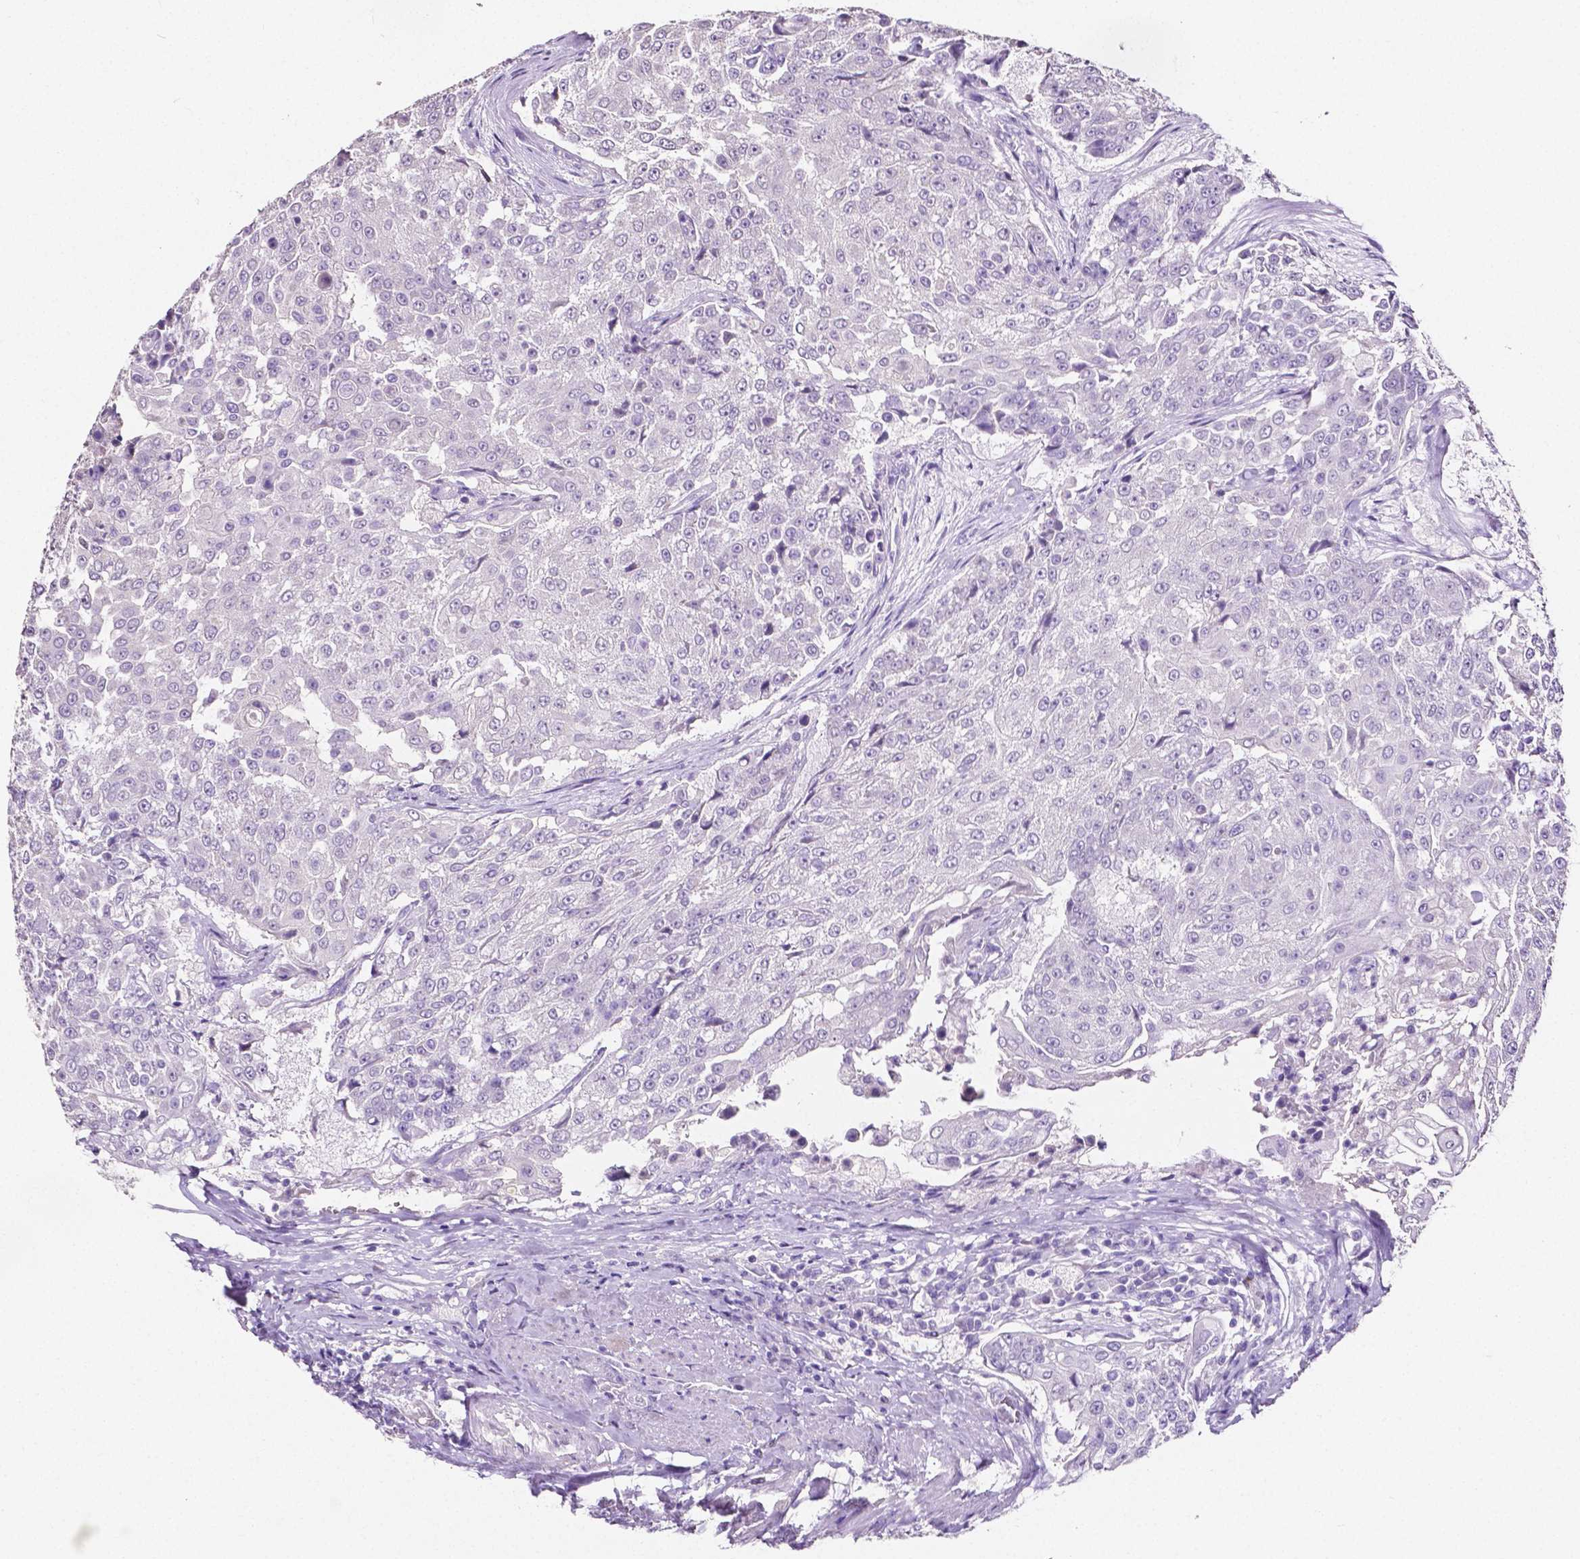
{"staining": {"intensity": "negative", "quantity": "none", "location": "none"}, "tissue": "urothelial cancer", "cell_type": "Tumor cells", "image_type": "cancer", "snomed": [{"axis": "morphology", "description": "Urothelial carcinoma, High grade"}, {"axis": "topography", "description": "Urinary bladder"}], "caption": "IHC micrograph of neoplastic tissue: urothelial cancer stained with DAB (3,3'-diaminobenzidine) shows no significant protein expression in tumor cells.", "gene": "SLC22A2", "patient": {"sex": "female", "age": 63}}